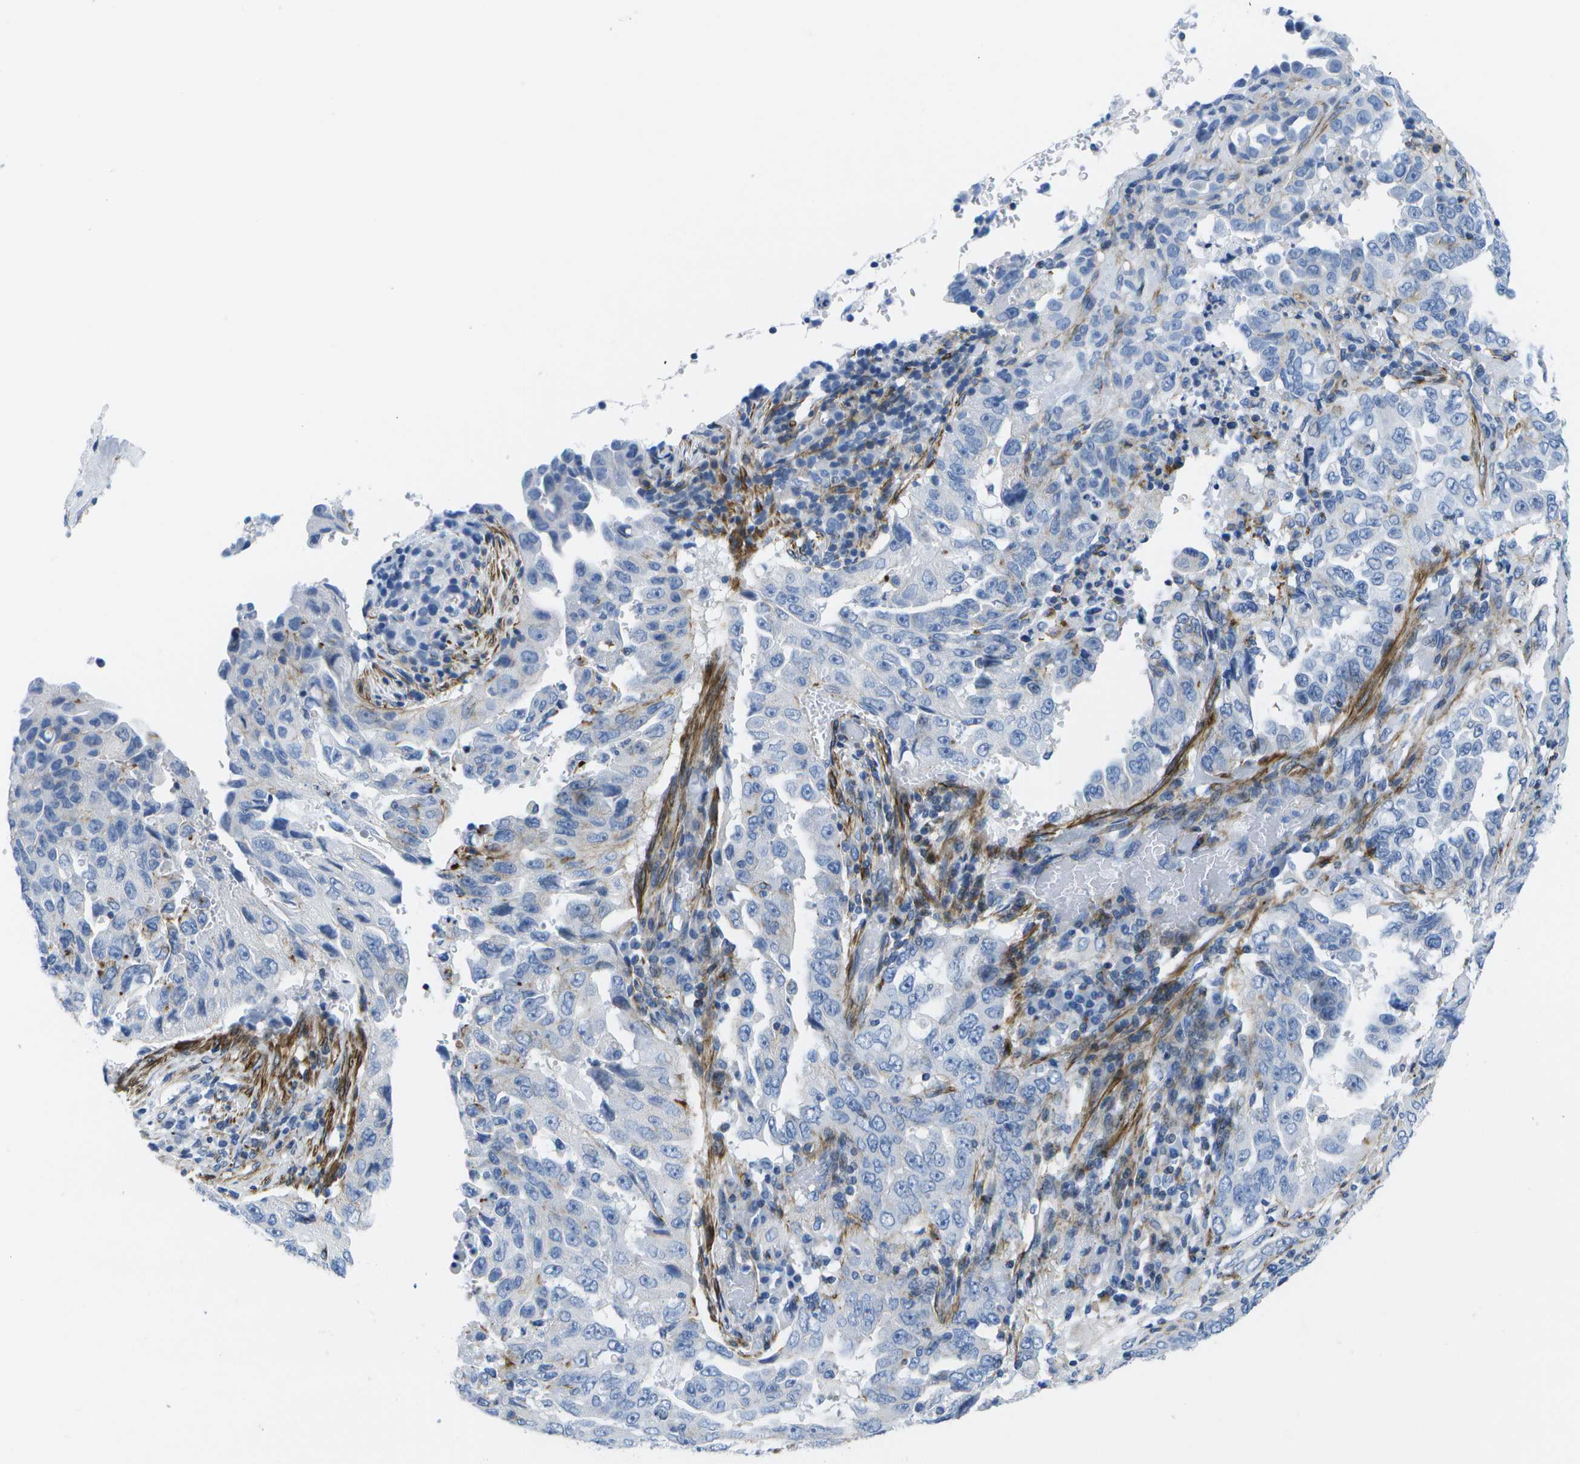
{"staining": {"intensity": "negative", "quantity": "none", "location": "none"}, "tissue": "lung cancer", "cell_type": "Tumor cells", "image_type": "cancer", "snomed": [{"axis": "morphology", "description": "Adenocarcinoma, NOS"}, {"axis": "topography", "description": "Lung"}], "caption": "Lung cancer (adenocarcinoma) stained for a protein using immunohistochemistry exhibits no expression tumor cells.", "gene": "ADGRG6", "patient": {"sex": "female", "age": 51}}